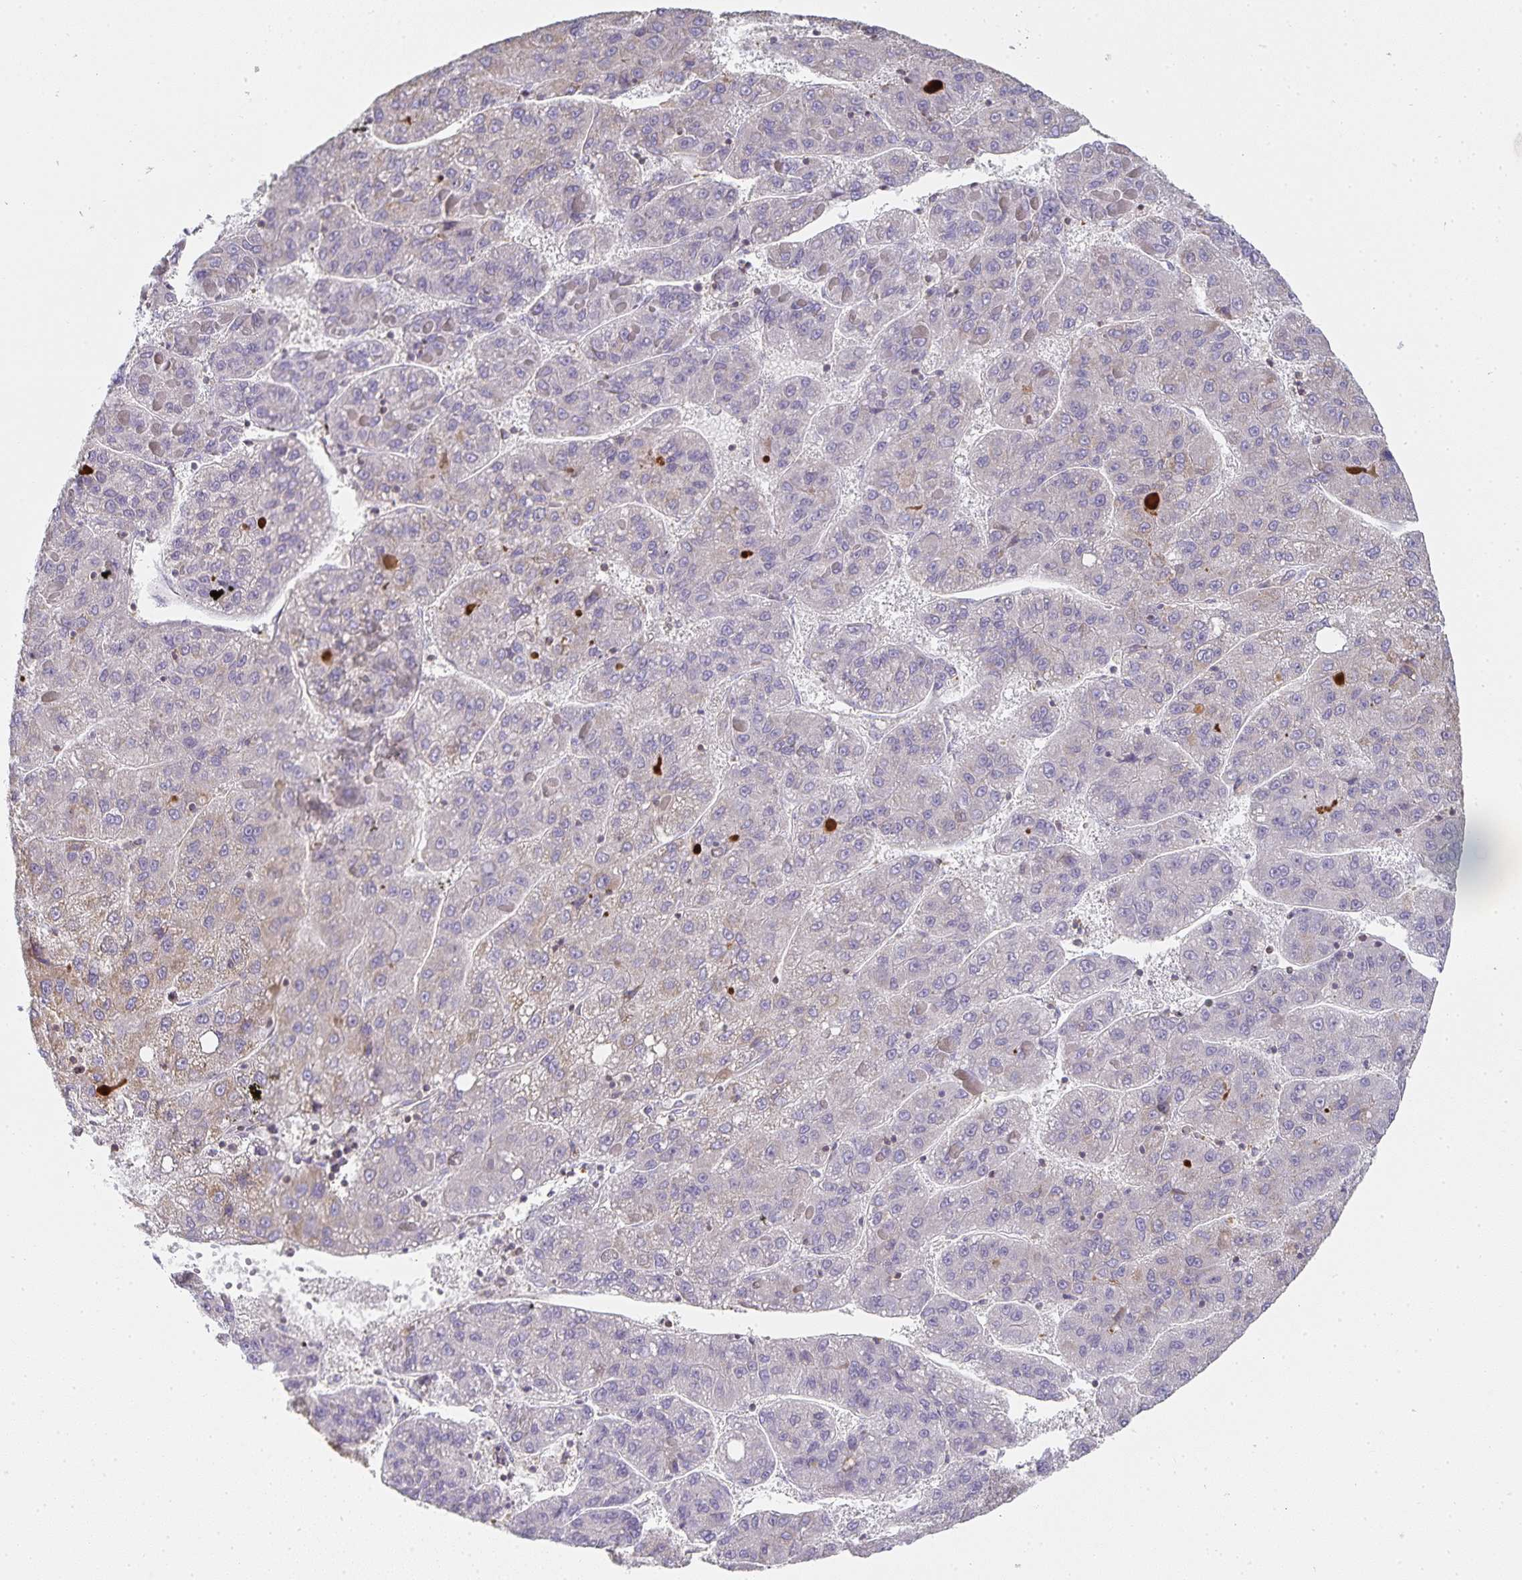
{"staining": {"intensity": "negative", "quantity": "none", "location": "none"}, "tissue": "liver cancer", "cell_type": "Tumor cells", "image_type": "cancer", "snomed": [{"axis": "morphology", "description": "Carcinoma, Hepatocellular, NOS"}, {"axis": "topography", "description": "Liver"}], "caption": "Micrograph shows no significant protein staining in tumor cells of liver hepatocellular carcinoma.", "gene": "GATA3", "patient": {"sex": "female", "age": 82}}